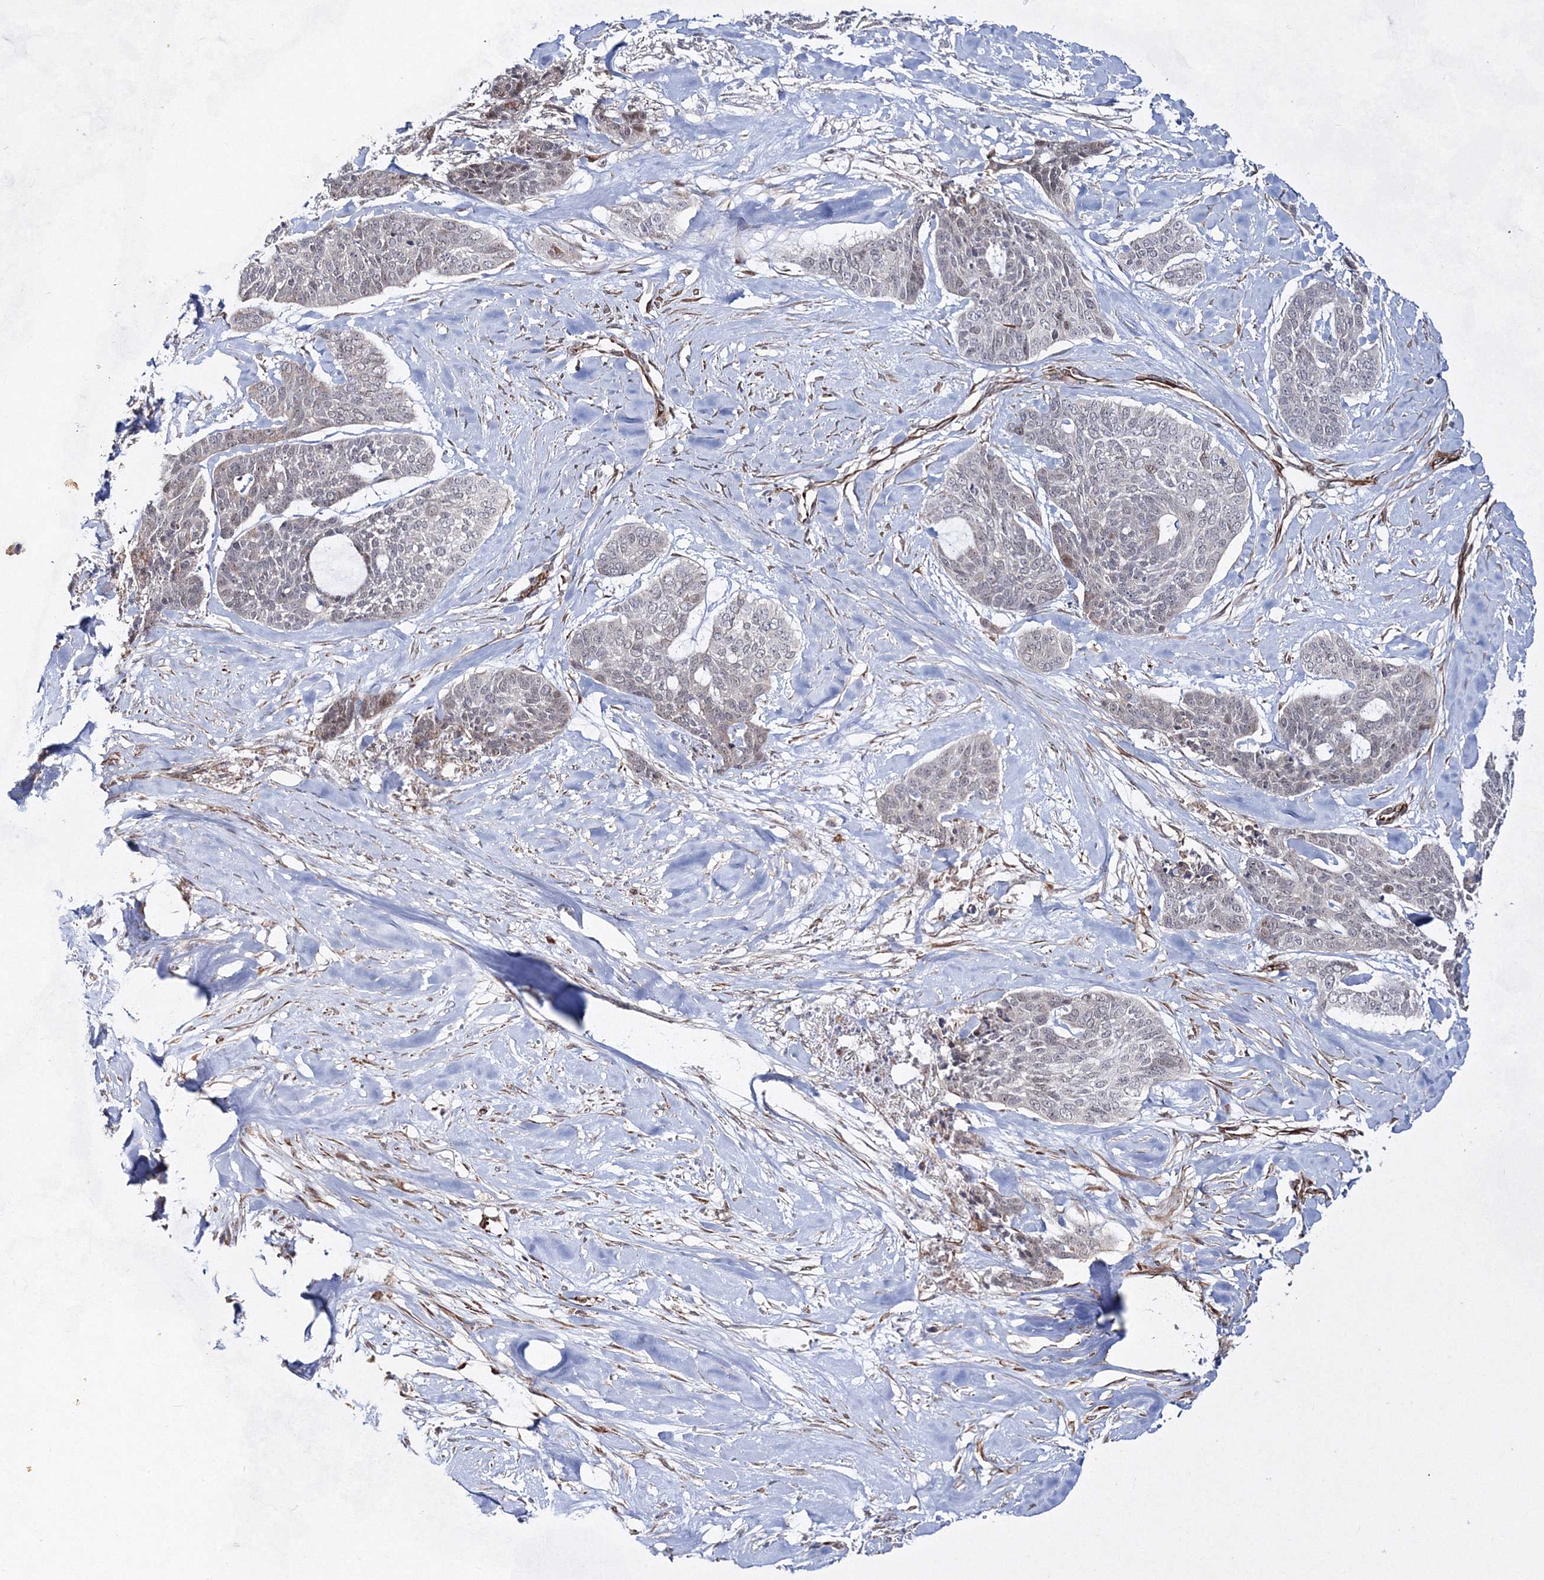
{"staining": {"intensity": "negative", "quantity": "none", "location": "none"}, "tissue": "skin cancer", "cell_type": "Tumor cells", "image_type": "cancer", "snomed": [{"axis": "morphology", "description": "Basal cell carcinoma"}, {"axis": "topography", "description": "Skin"}], "caption": "Basal cell carcinoma (skin) stained for a protein using immunohistochemistry (IHC) reveals no staining tumor cells.", "gene": "SNIP1", "patient": {"sex": "female", "age": 64}}